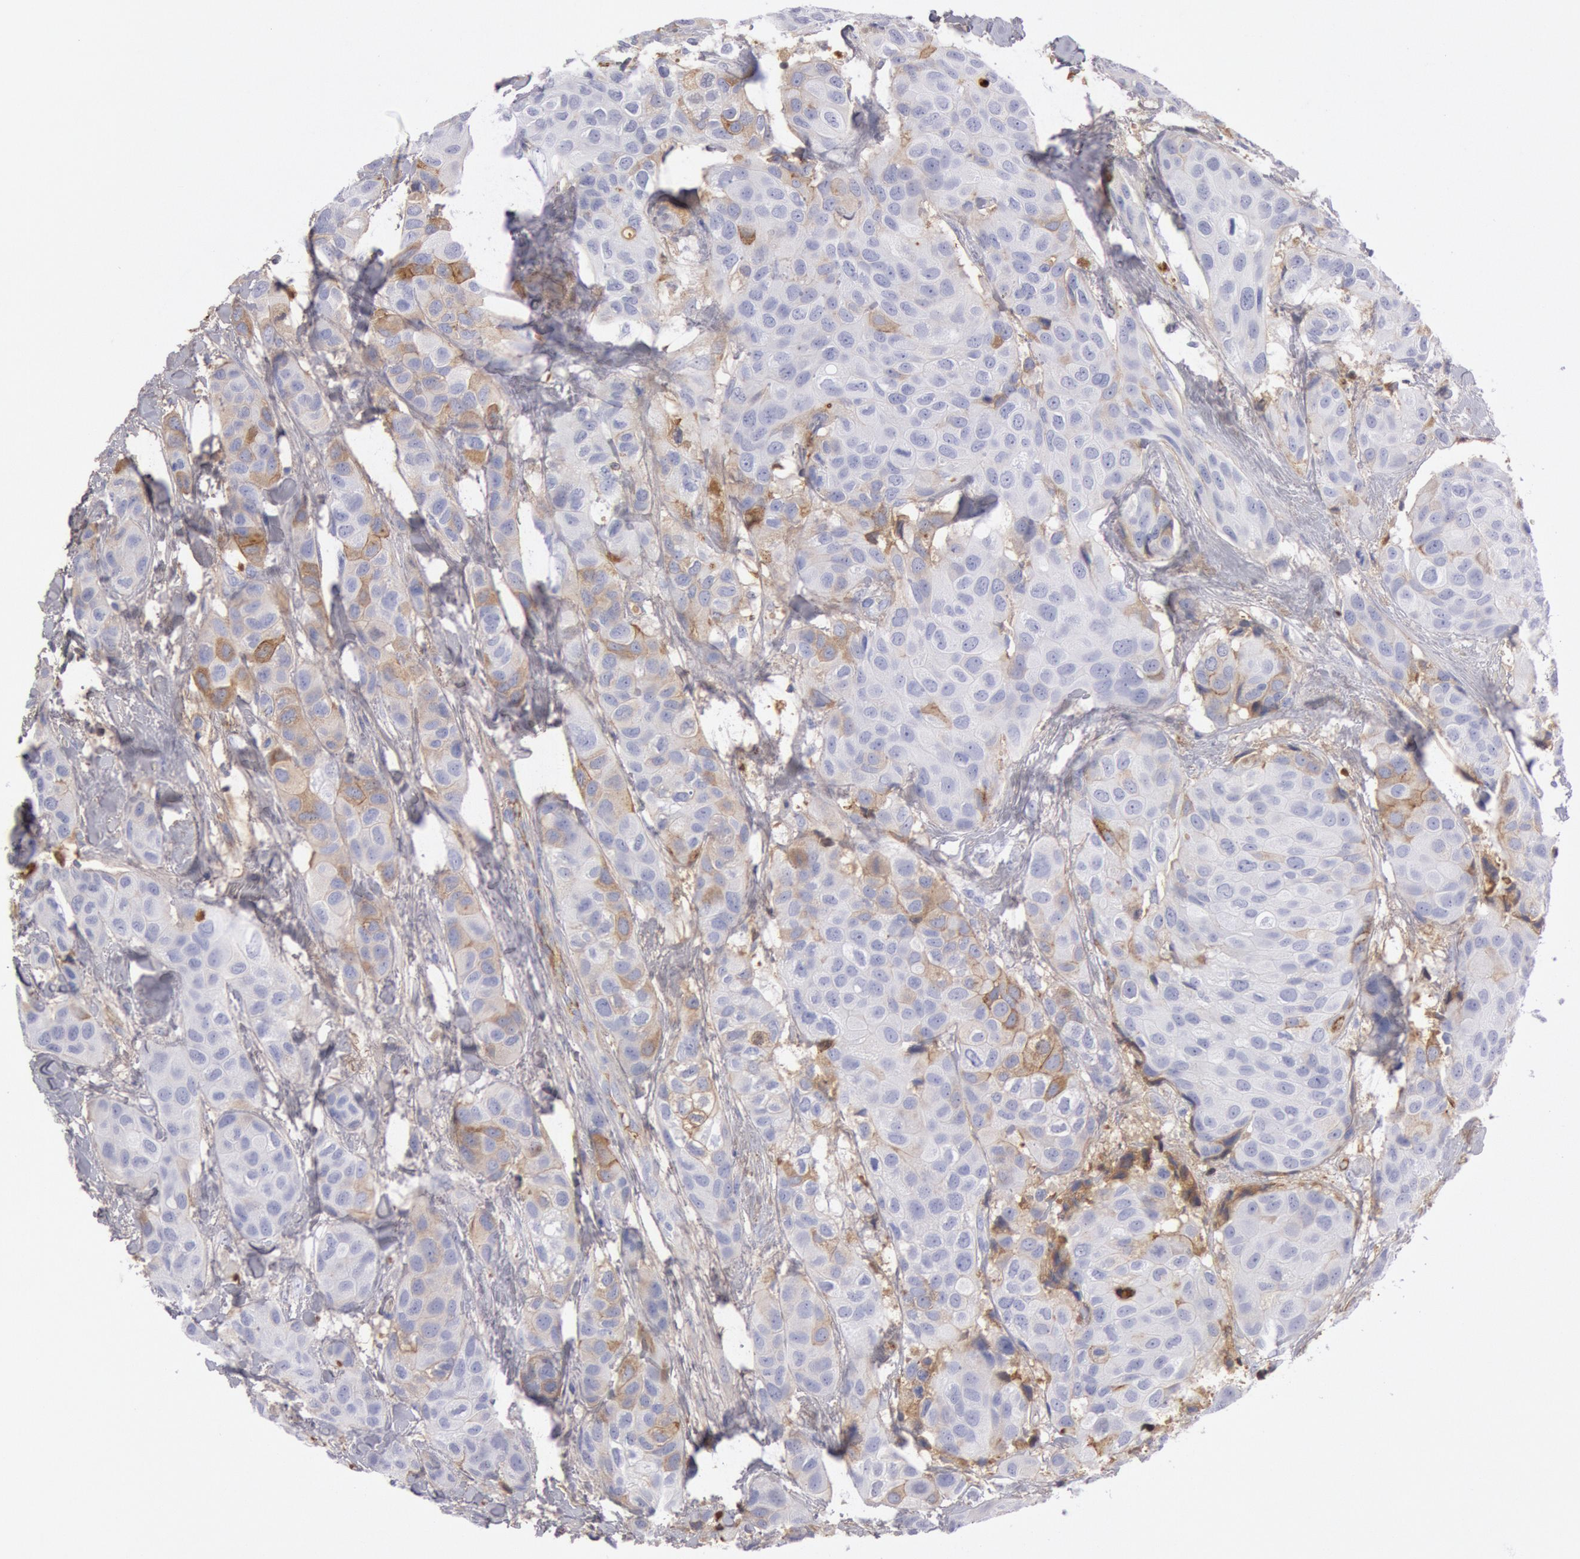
{"staining": {"intensity": "weak", "quantity": "25%-75%", "location": "cytoplasmic/membranous"}, "tissue": "breast cancer", "cell_type": "Tumor cells", "image_type": "cancer", "snomed": [{"axis": "morphology", "description": "Duct carcinoma"}, {"axis": "topography", "description": "Breast"}], "caption": "Immunohistochemical staining of intraductal carcinoma (breast) exhibits low levels of weak cytoplasmic/membranous expression in approximately 25%-75% of tumor cells. (Stains: DAB in brown, nuclei in blue, Microscopy: brightfield microscopy at high magnification).", "gene": "IGHA1", "patient": {"sex": "female", "age": 68}}